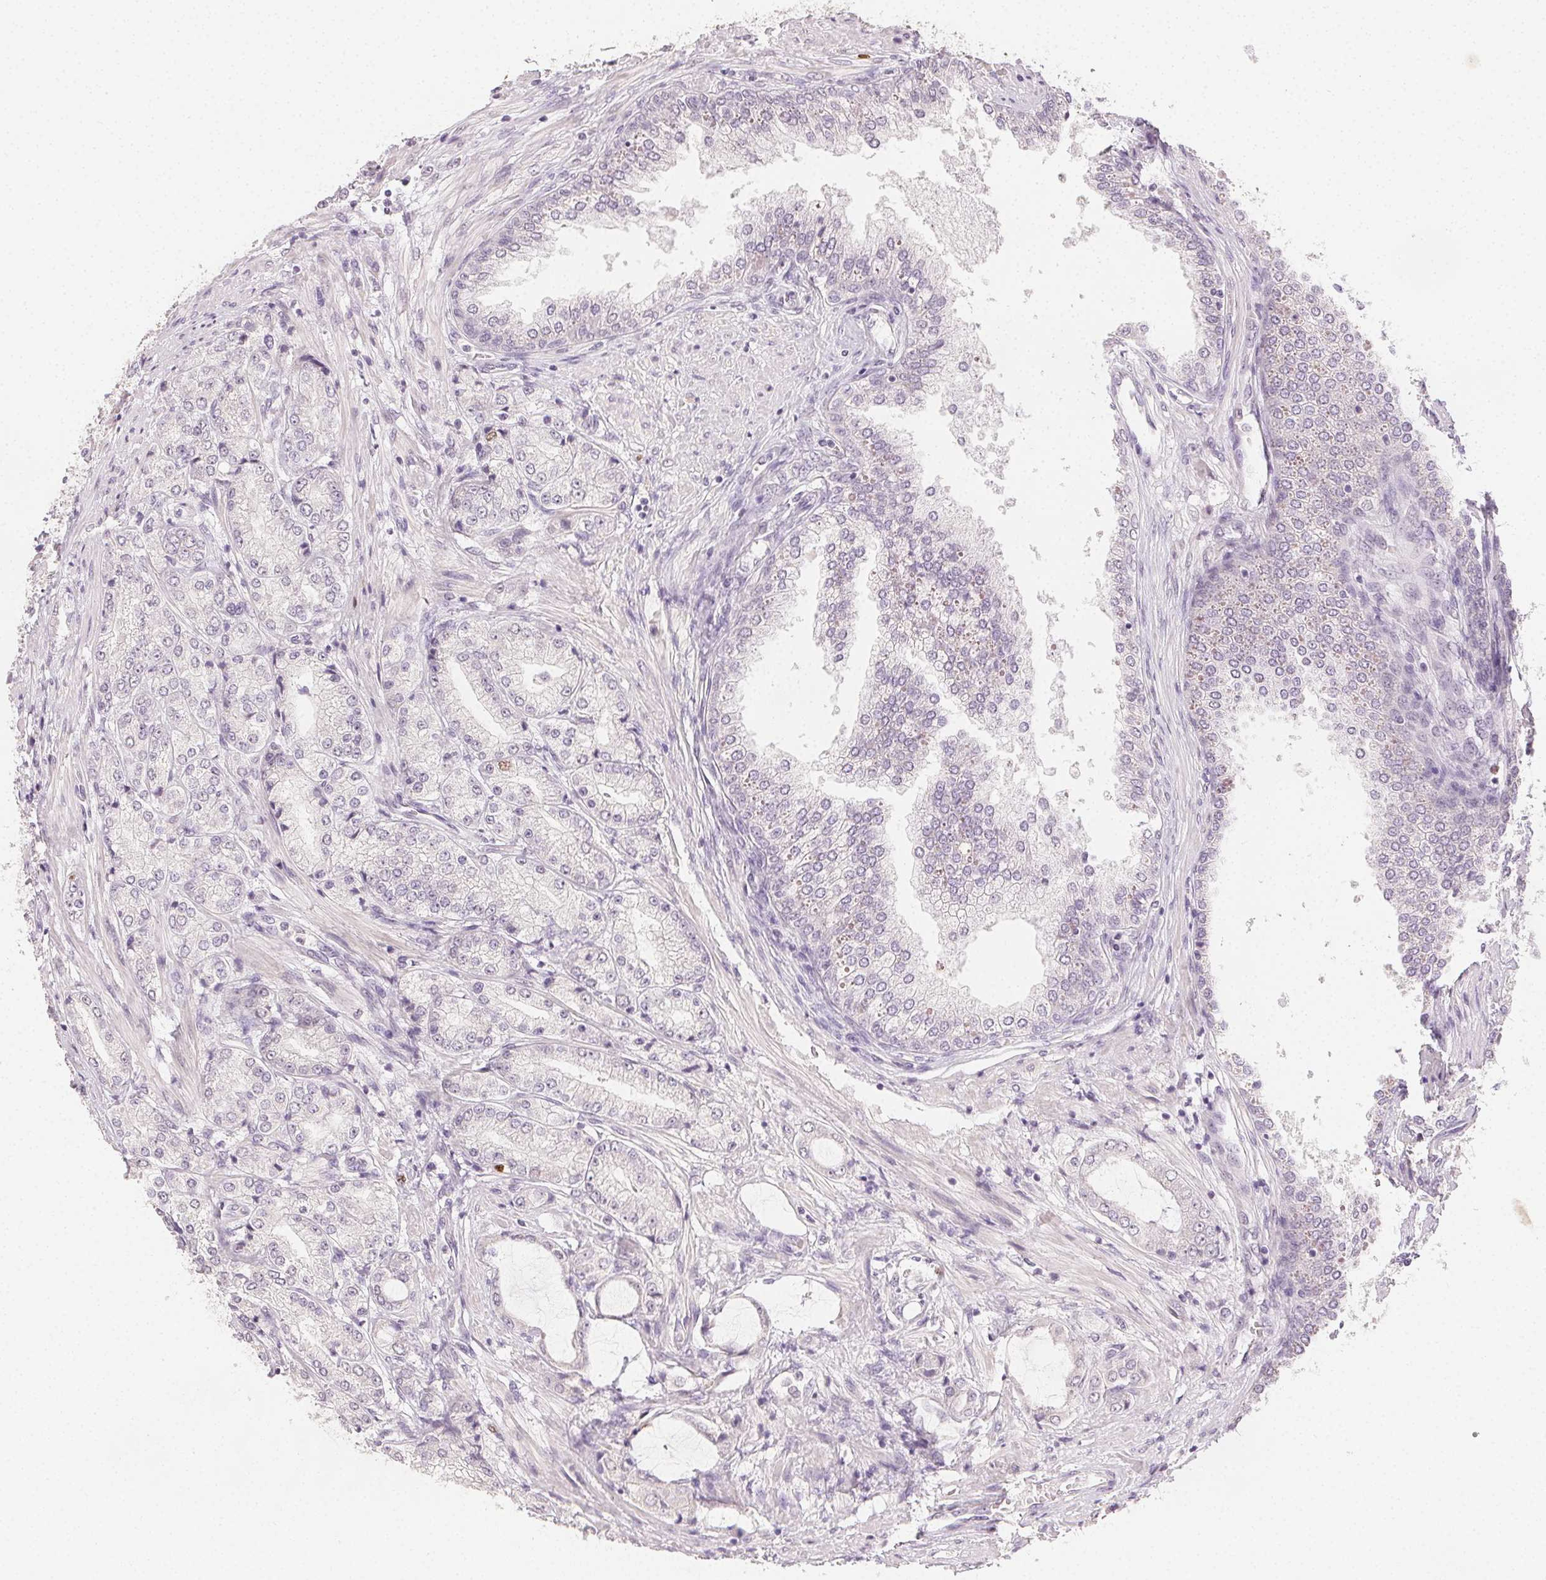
{"staining": {"intensity": "negative", "quantity": "none", "location": "none"}, "tissue": "prostate cancer", "cell_type": "Tumor cells", "image_type": "cancer", "snomed": [{"axis": "morphology", "description": "Adenocarcinoma, NOS"}, {"axis": "topography", "description": "Prostate"}], "caption": "Human prostate adenocarcinoma stained for a protein using immunohistochemistry exhibits no staining in tumor cells.", "gene": "ANLN", "patient": {"sex": "male", "age": 63}}